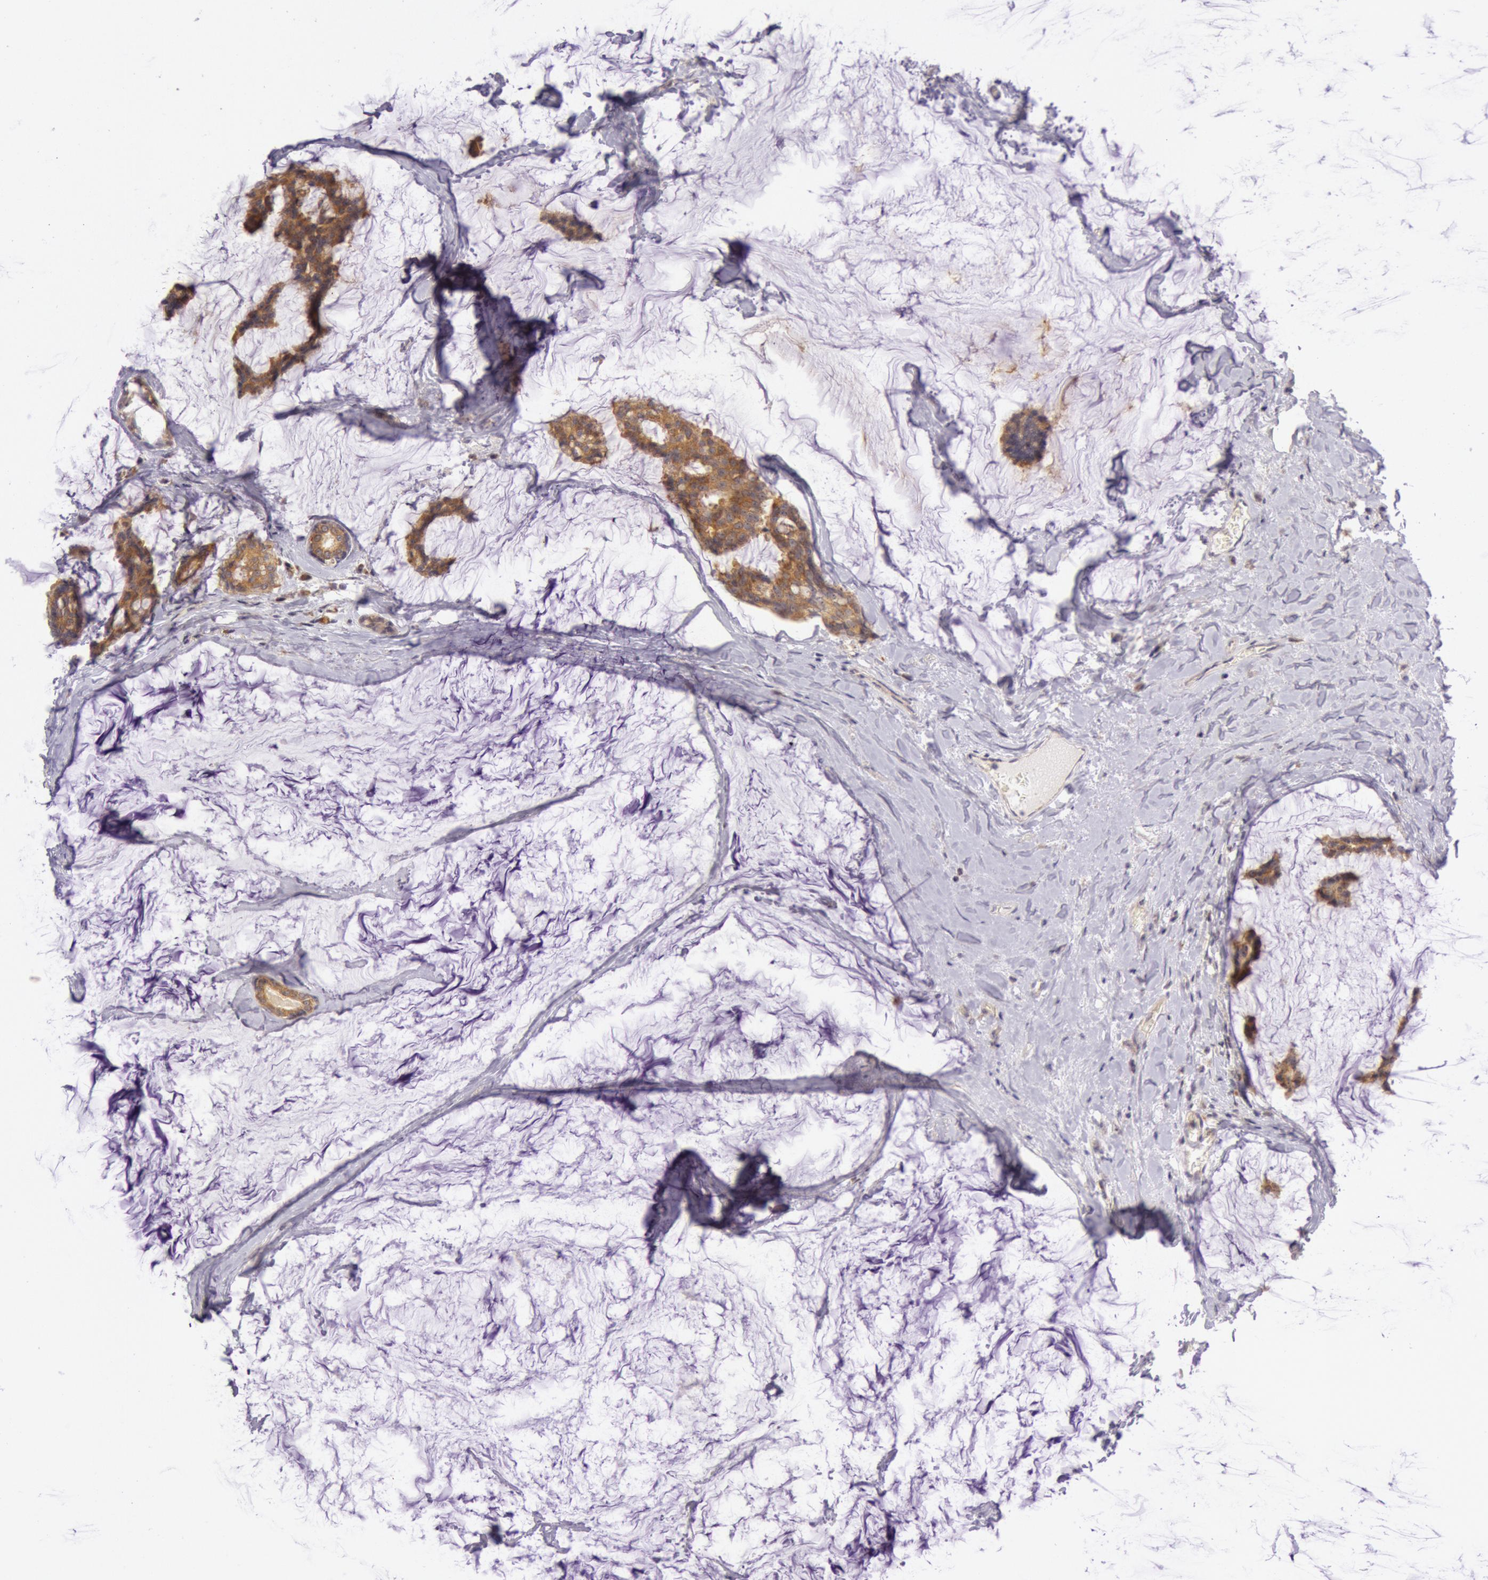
{"staining": {"intensity": "moderate", "quantity": ">75%", "location": "cytoplasmic/membranous"}, "tissue": "breast cancer", "cell_type": "Tumor cells", "image_type": "cancer", "snomed": [{"axis": "morphology", "description": "Duct carcinoma"}, {"axis": "topography", "description": "Breast"}], "caption": "Breast cancer tissue reveals moderate cytoplasmic/membranous expression in about >75% of tumor cells (Stains: DAB (3,3'-diaminobenzidine) in brown, nuclei in blue, Microscopy: brightfield microscopy at high magnification).", "gene": "CDK16", "patient": {"sex": "female", "age": 93}}